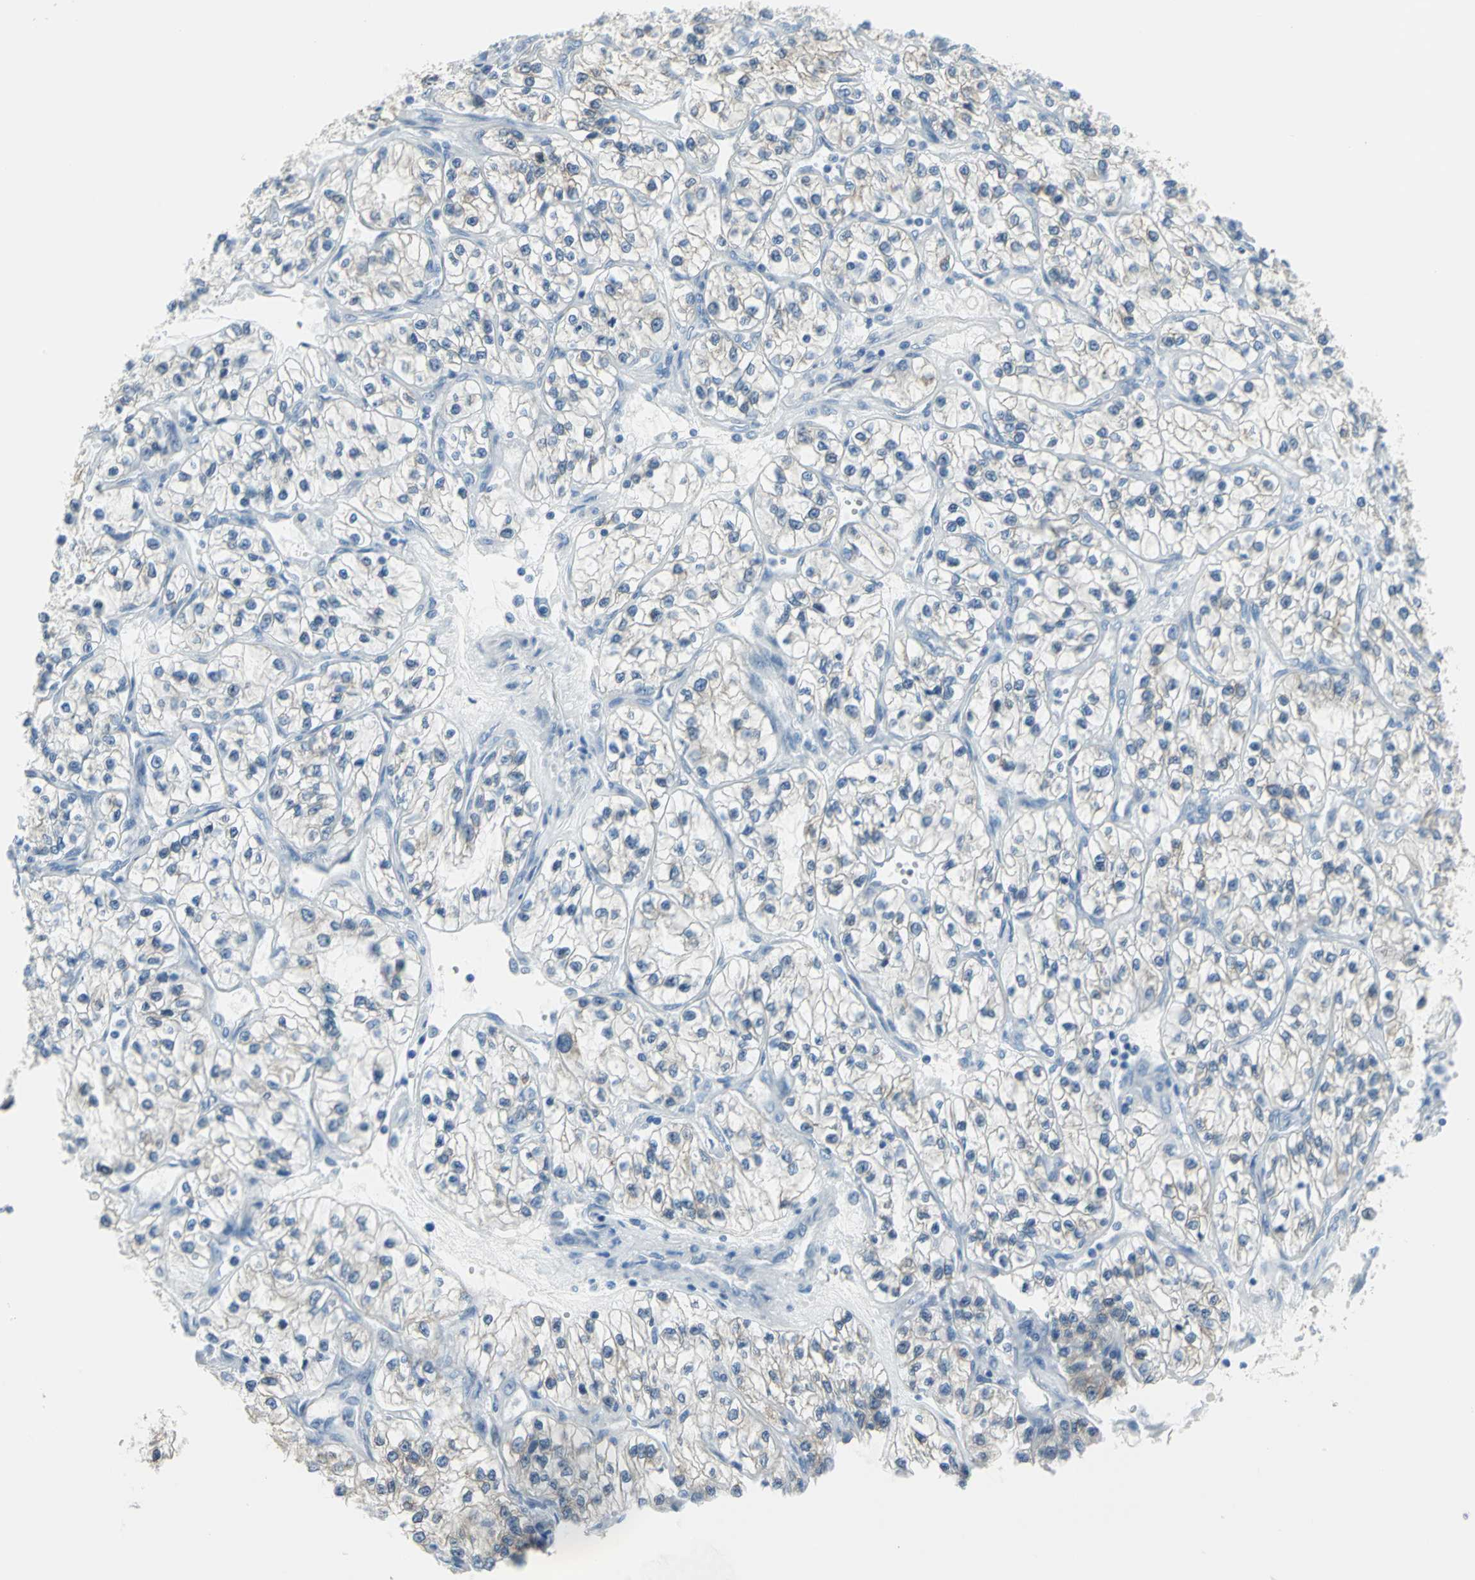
{"staining": {"intensity": "weak", "quantity": "25%-75%", "location": "cytoplasmic/membranous"}, "tissue": "renal cancer", "cell_type": "Tumor cells", "image_type": "cancer", "snomed": [{"axis": "morphology", "description": "Adenocarcinoma, NOS"}, {"axis": "topography", "description": "Kidney"}], "caption": "Approximately 25%-75% of tumor cells in human renal cancer (adenocarcinoma) exhibit weak cytoplasmic/membranous protein positivity as visualized by brown immunohistochemical staining.", "gene": "CYB5A", "patient": {"sex": "female", "age": 57}}